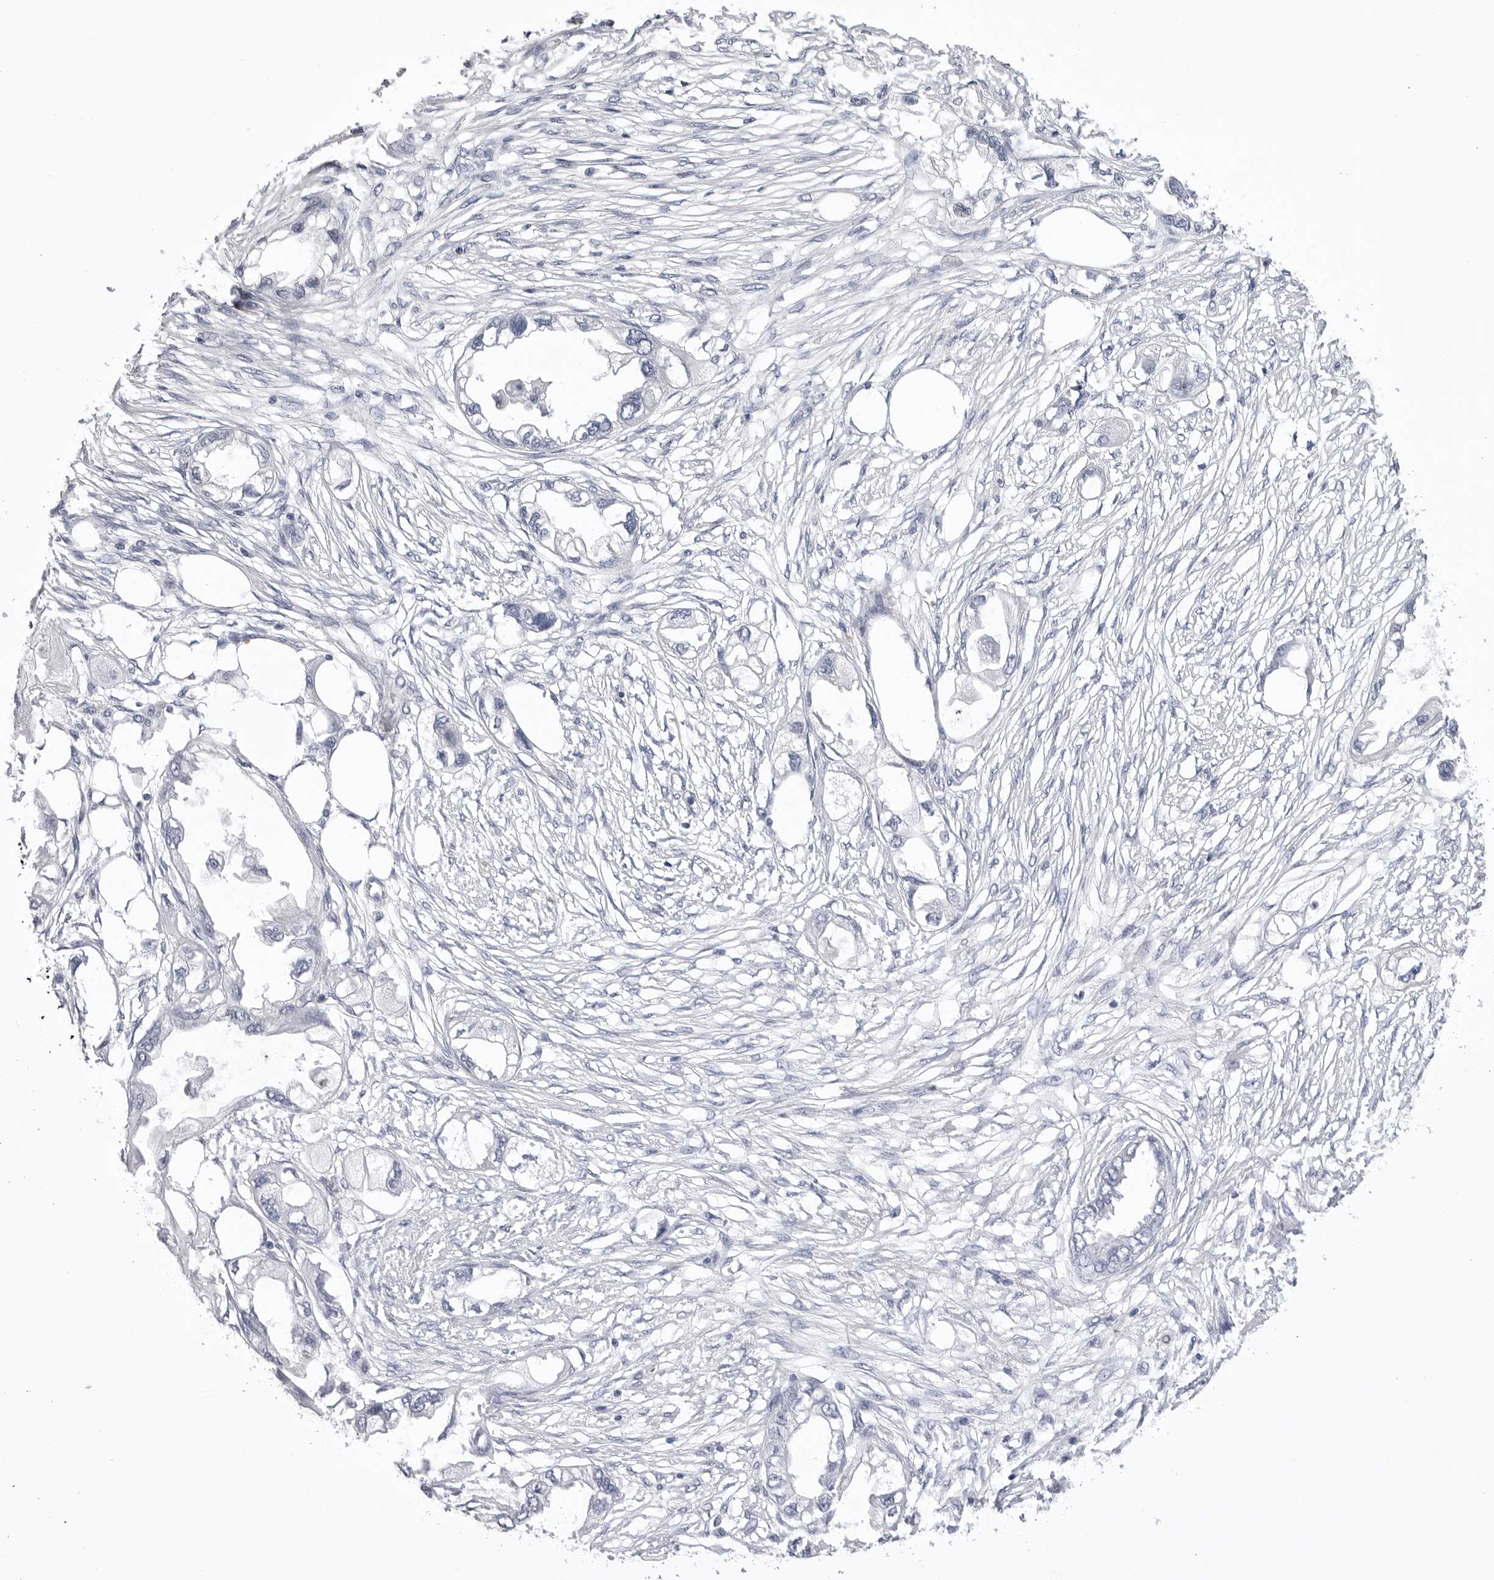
{"staining": {"intensity": "negative", "quantity": "none", "location": "none"}, "tissue": "endometrial cancer", "cell_type": "Tumor cells", "image_type": "cancer", "snomed": [{"axis": "morphology", "description": "Adenocarcinoma, NOS"}, {"axis": "morphology", "description": "Adenocarcinoma, metastatic, NOS"}, {"axis": "topography", "description": "Adipose tissue"}, {"axis": "topography", "description": "Endometrium"}], "caption": "The immunohistochemistry (IHC) photomicrograph has no significant expression in tumor cells of endometrial cancer (adenocarcinoma) tissue.", "gene": "DLGAP3", "patient": {"sex": "female", "age": 67}}